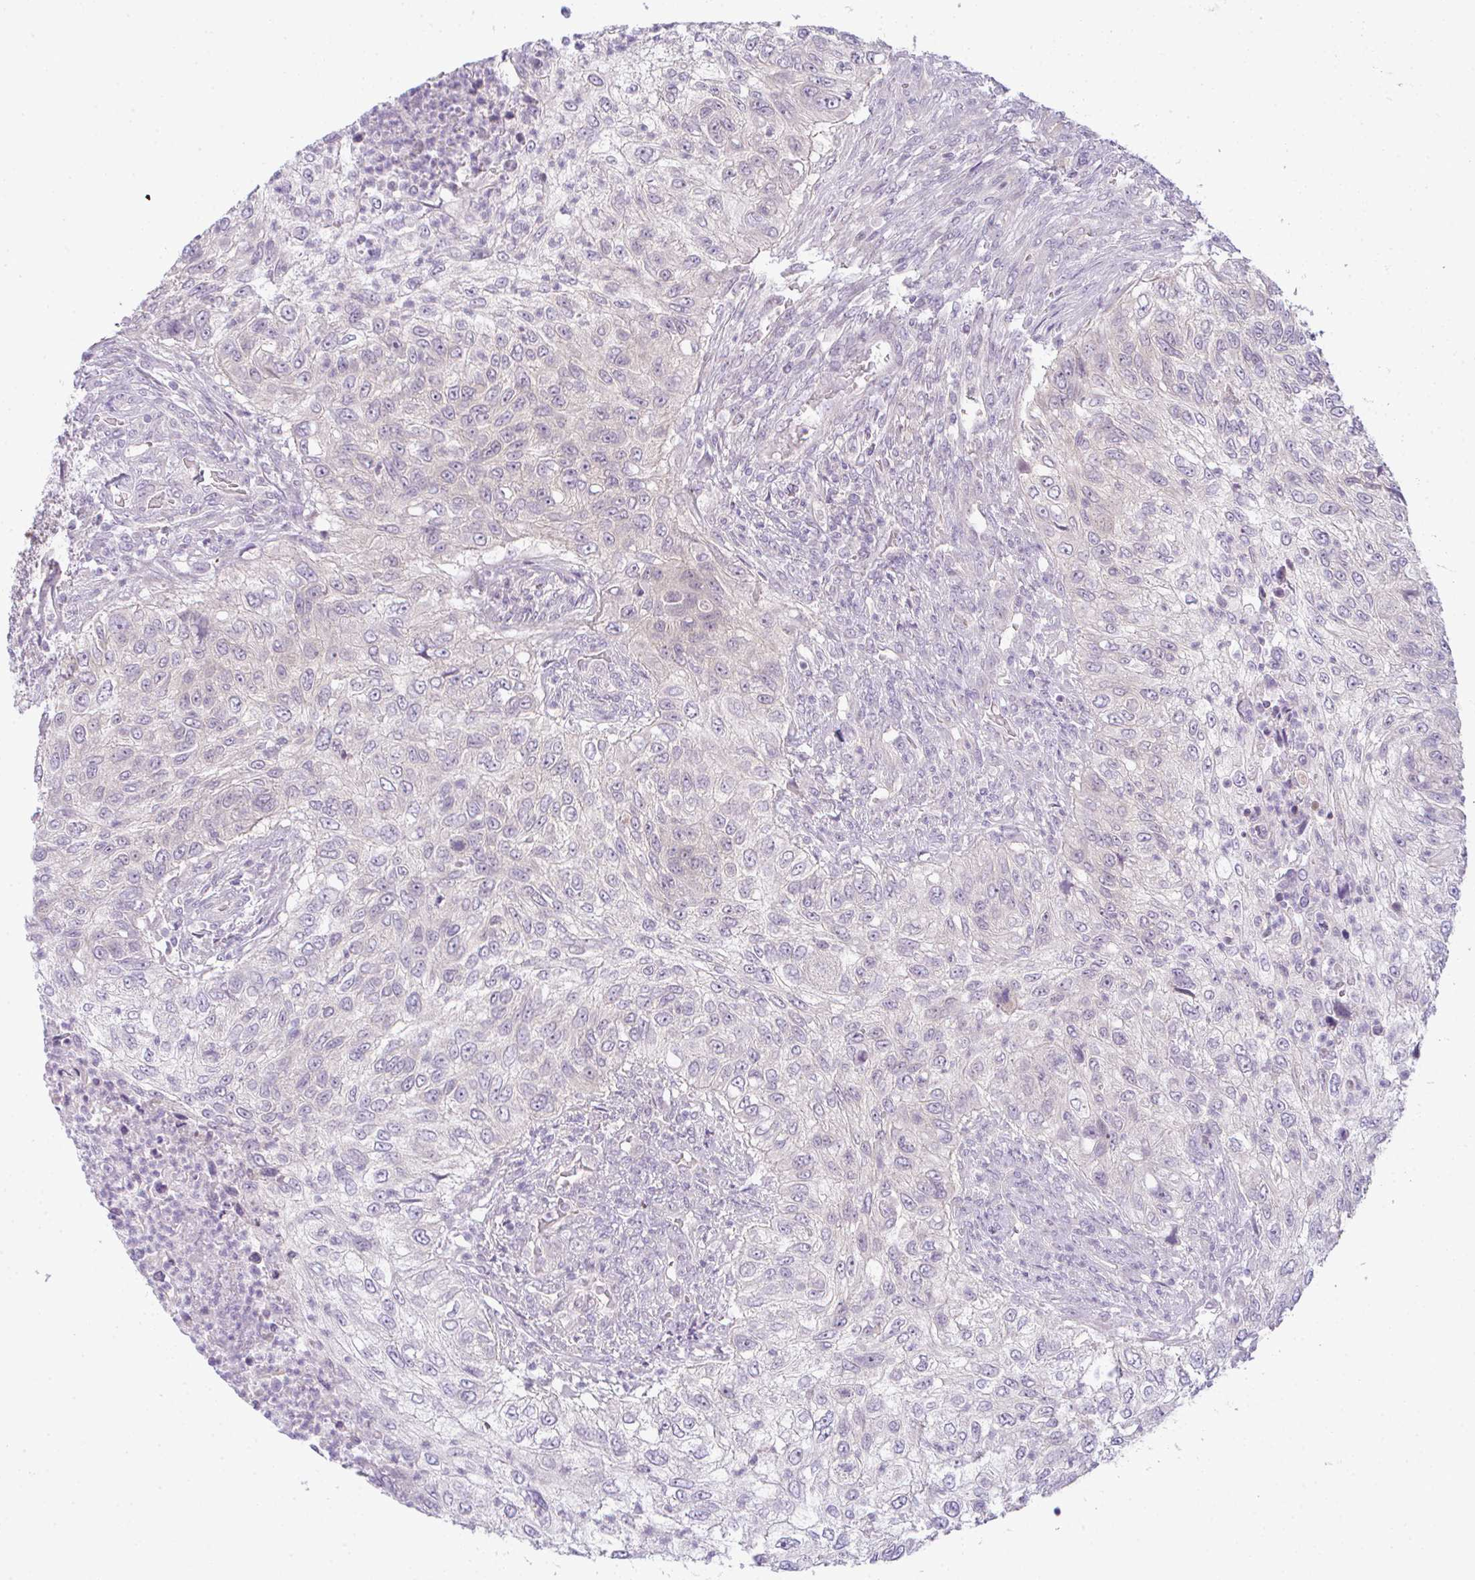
{"staining": {"intensity": "negative", "quantity": "none", "location": "none"}, "tissue": "urothelial cancer", "cell_type": "Tumor cells", "image_type": "cancer", "snomed": [{"axis": "morphology", "description": "Urothelial carcinoma, High grade"}, {"axis": "topography", "description": "Urinary bladder"}], "caption": "Micrograph shows no protein expression in tumor cells of high-grade urothelial carcinoma tissue.", "gene": "CSE1L", "patient": {"sex": "female", "age": 60}}